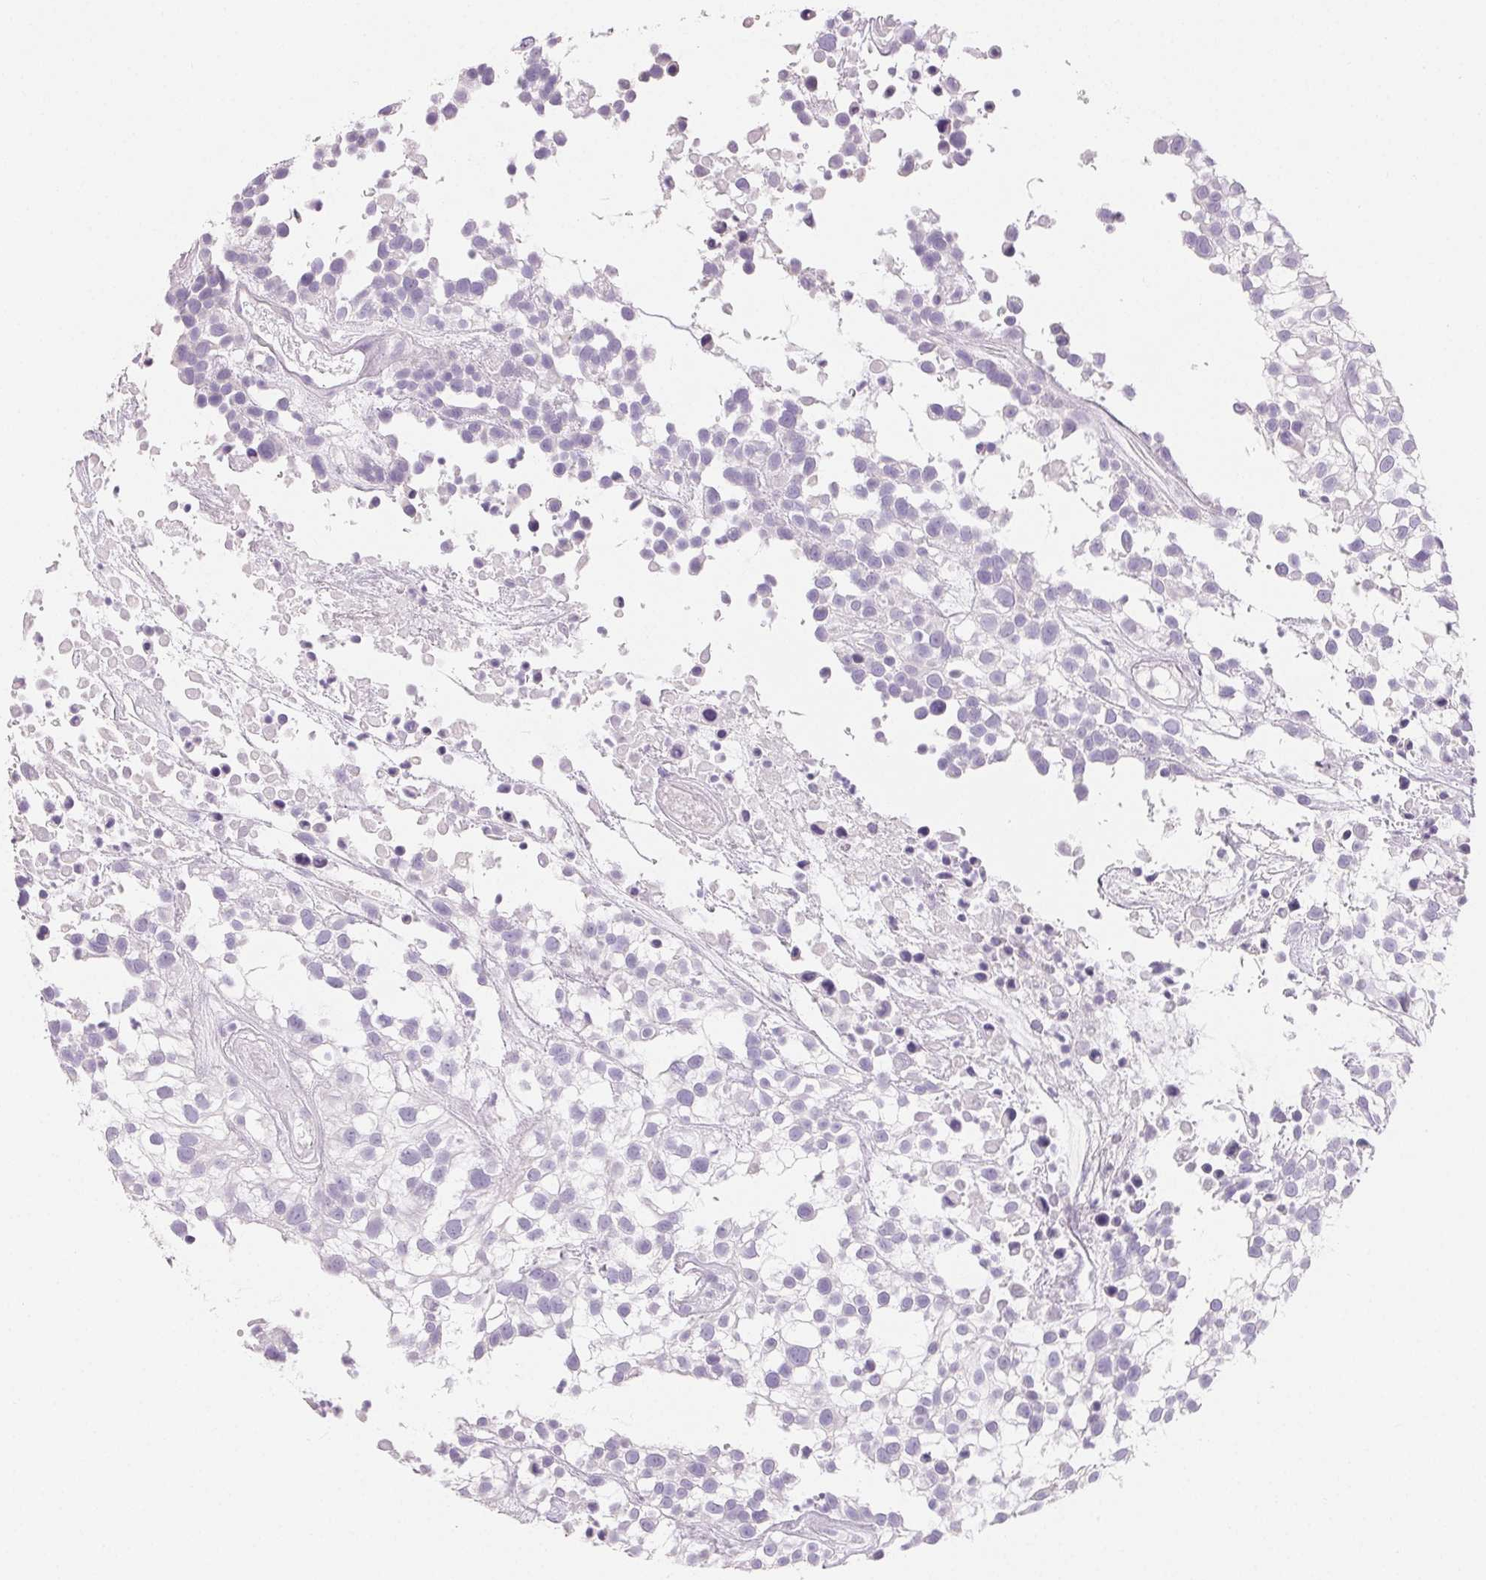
{"staining": {"intensity": "negative", "quantity": "none", "location": "none"}, "tissue": "urothelial cancer", "cell_type": "Tumor cells", "image_type": "cancer", "snomed": [{"axis": "morphology", "description": "Urothelial carcinoma, High grade"}, {"axis": "topography", "description": "Urinary bladder"}], "caption": "Urothelial cancer was stained to show a protein in brown. There is no significant expression in tumor cells.", "gene": "SPACA5B", "patient": {"sex": "male", "age": 56}}